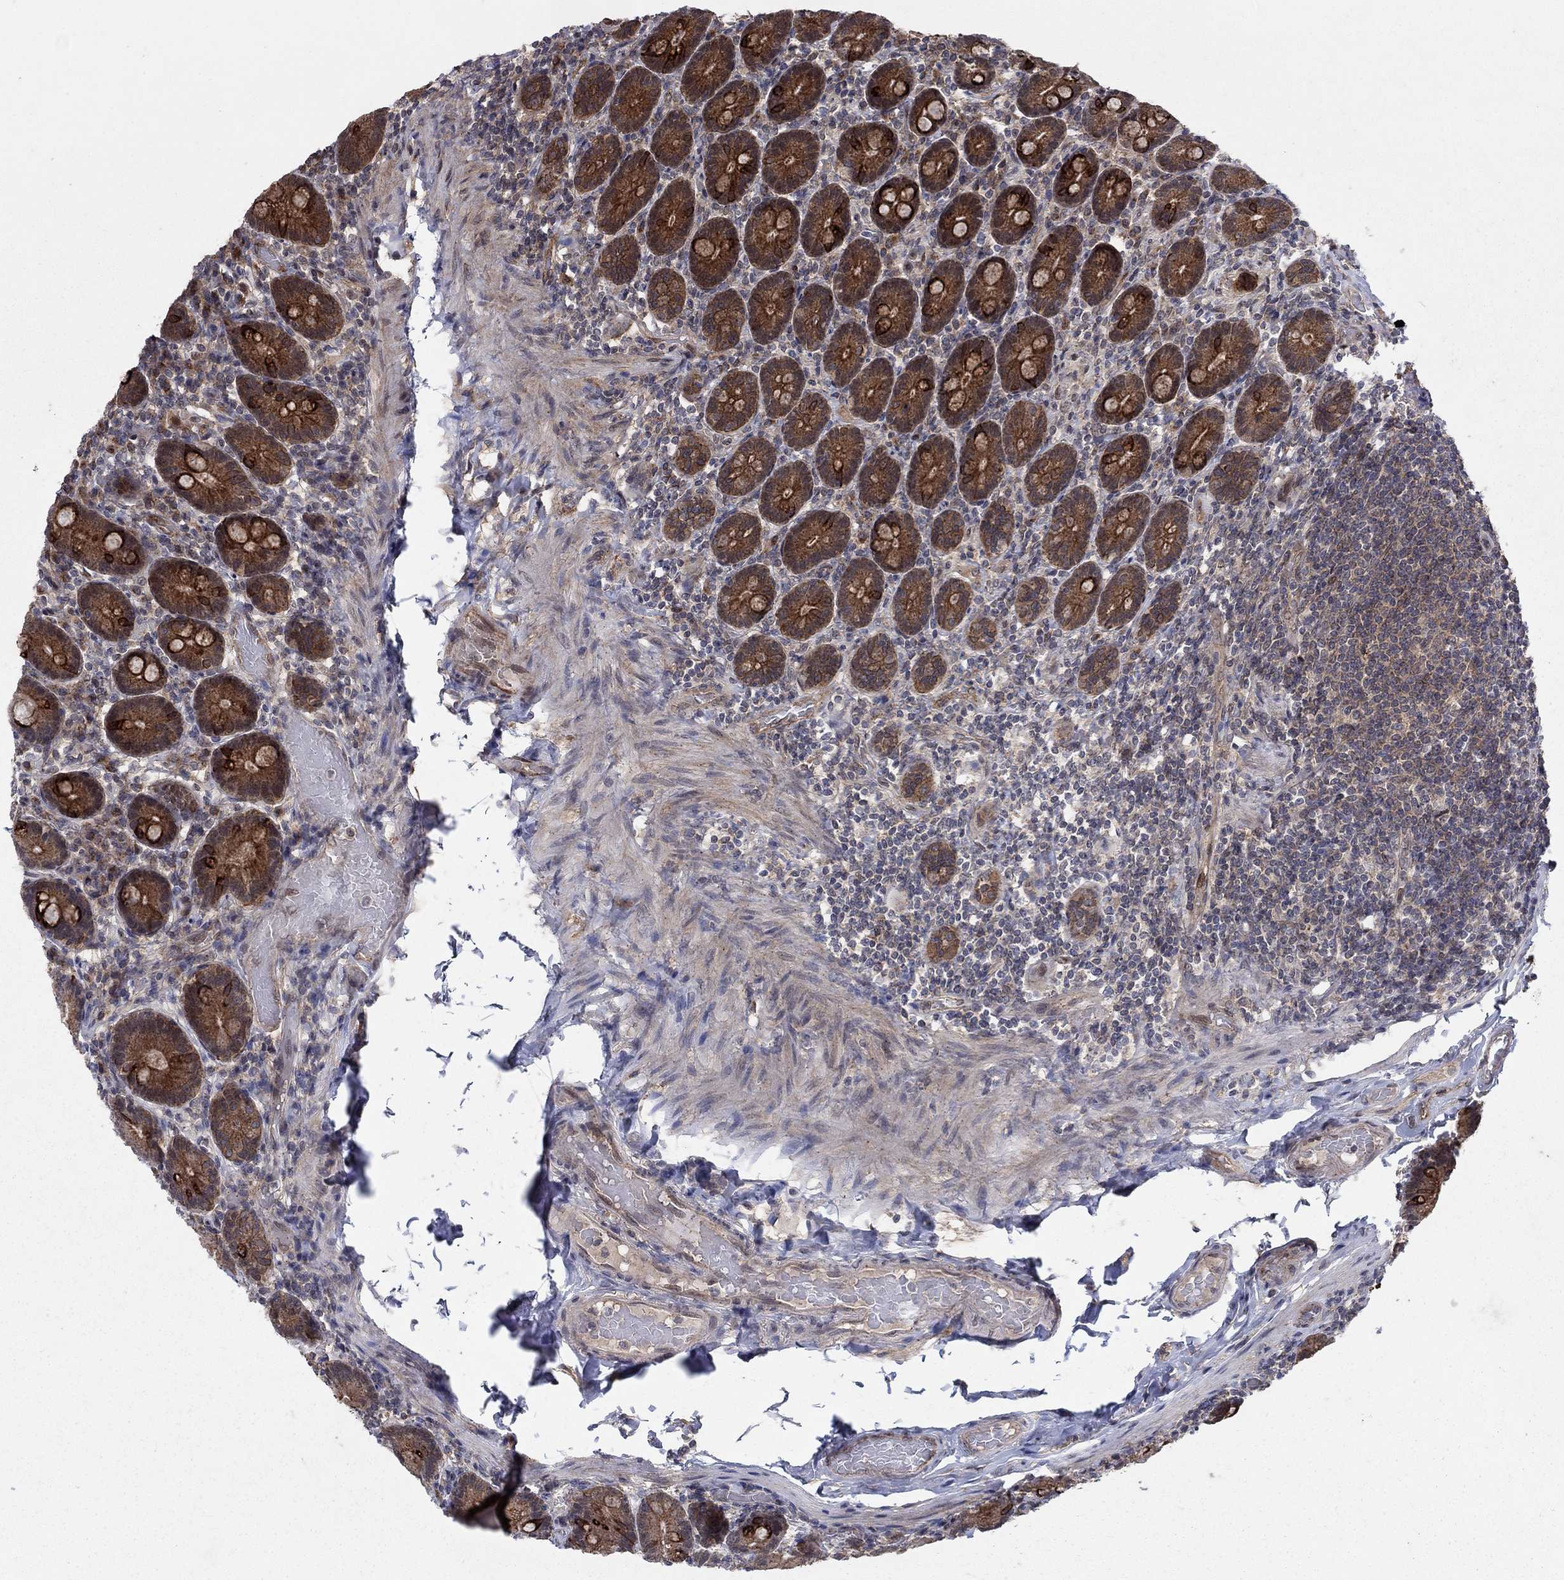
{"staining": {"intensity": "strong", "quantity": "25%-75%", "location": "cytoplasmic/membranous,nuclear"}, "tissue": "small intestine", "cell_type": "Glandular cells", "image_type": "normal", "snomed": [{"axis": "morphology", "description": "Normal tissue, NOS"}, {"axis": "topography", "description": "Small intestine"}], "caption": "IHC micrograph of benign human small intestine stained for a protein (brown), which reveals high levels of strong cytoplasmic/membranous,nuclear staining in approximately 25%-75% of glandular cells.", "gene": "SH3RF1", "patient": {"sex": "male", "age": 66}}